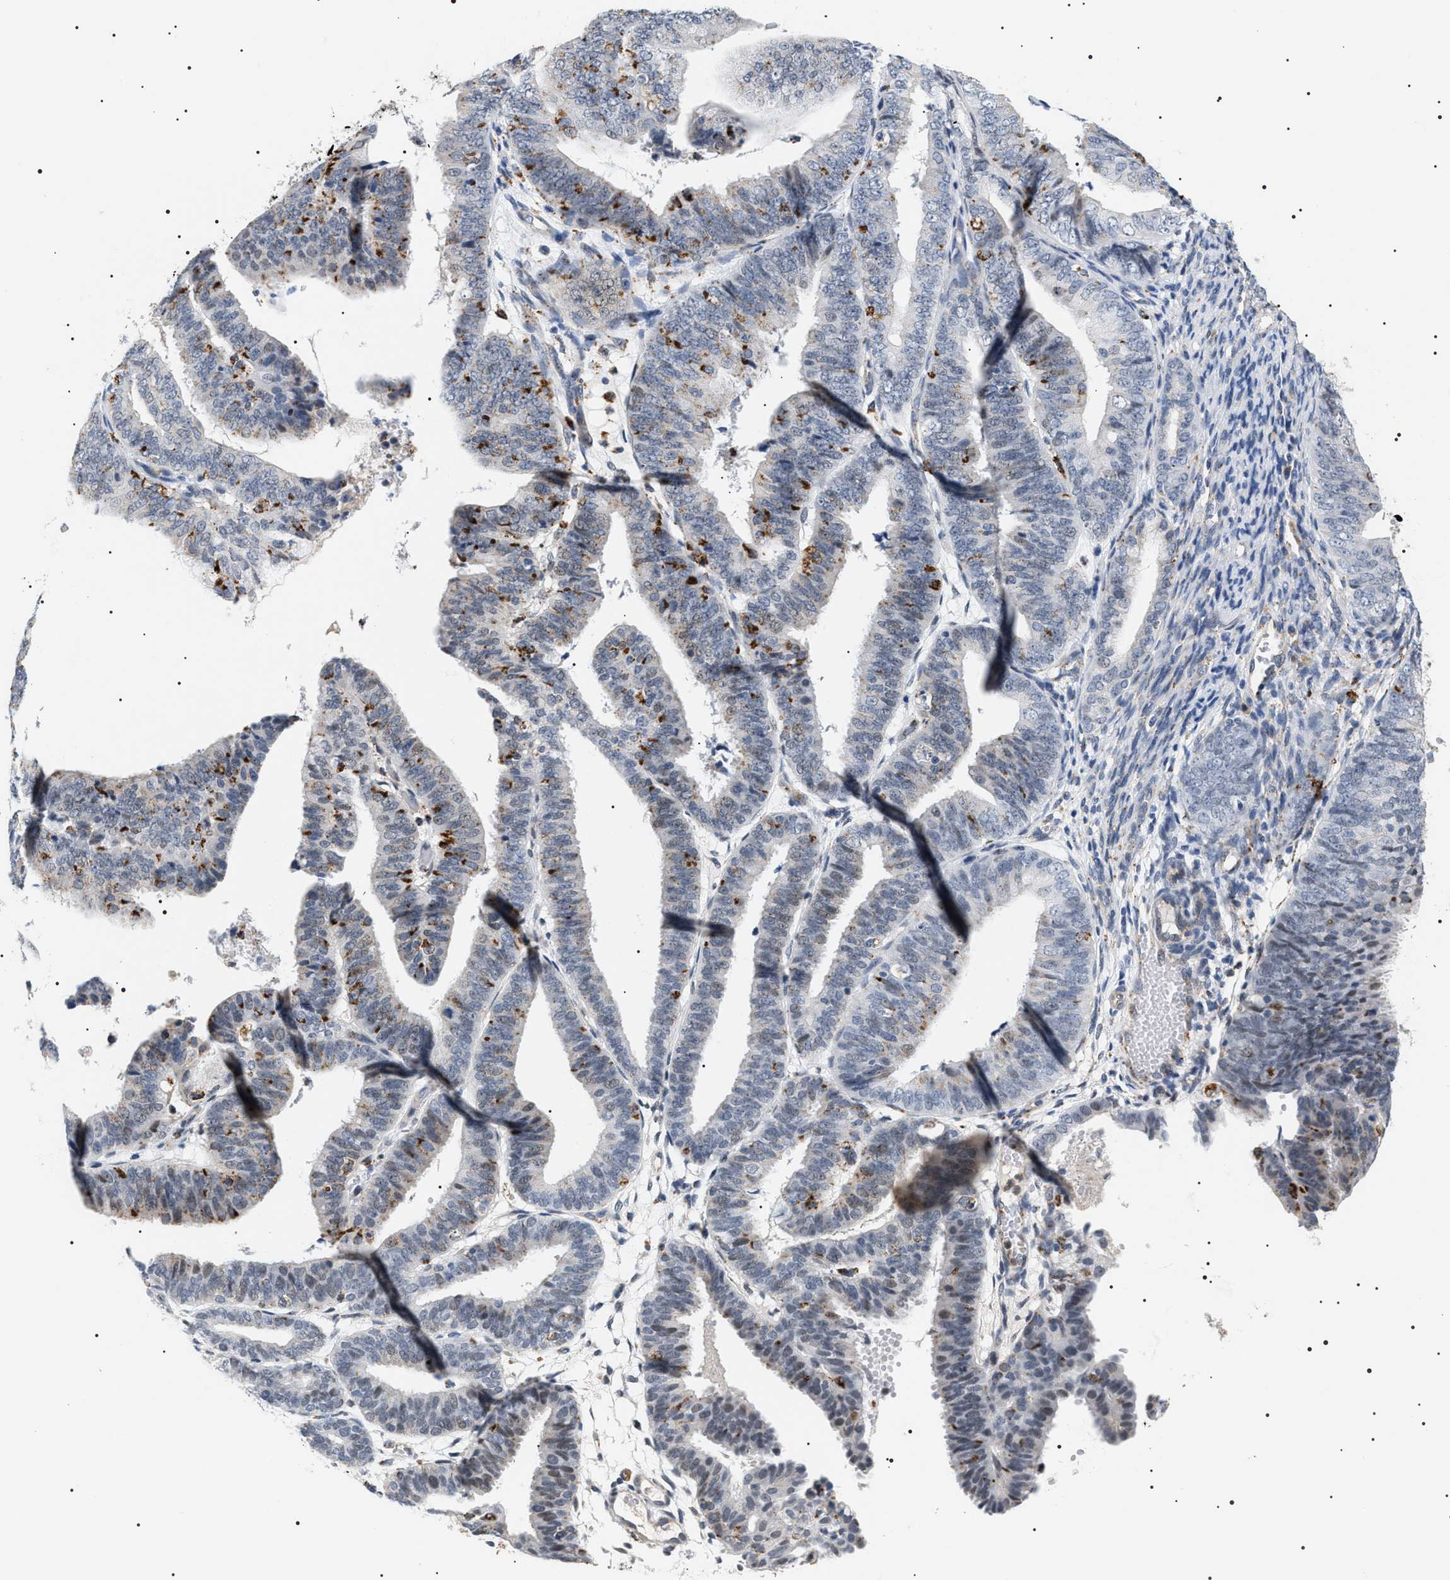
{"staining": {"intensity": "moderate", "quantity": "<25%", "location": "cytoplasmic/membranous"}, "tissue": "endometrial cancer", "cell_type": "Tumor cells", "image_type": "cancer", "snomed": [{"axis": "morphology", "description": "Adenocarcinoma, NOS"}, {"axis": "topography", "description": "Endometrium"}], "caption": "Brown immunohistochemical staining in human endometrial cancer (adenocarcinoma) displays moderate cytoplasmic/membranous positivity in about <25% of tumor cells. The staining was performed using DAB, with brown indicating positive protein expression. Nuclei are stained blue with hematoxylin.", "gene": "HSD17B11", "patient": {"sex": "female", "age": 63}}